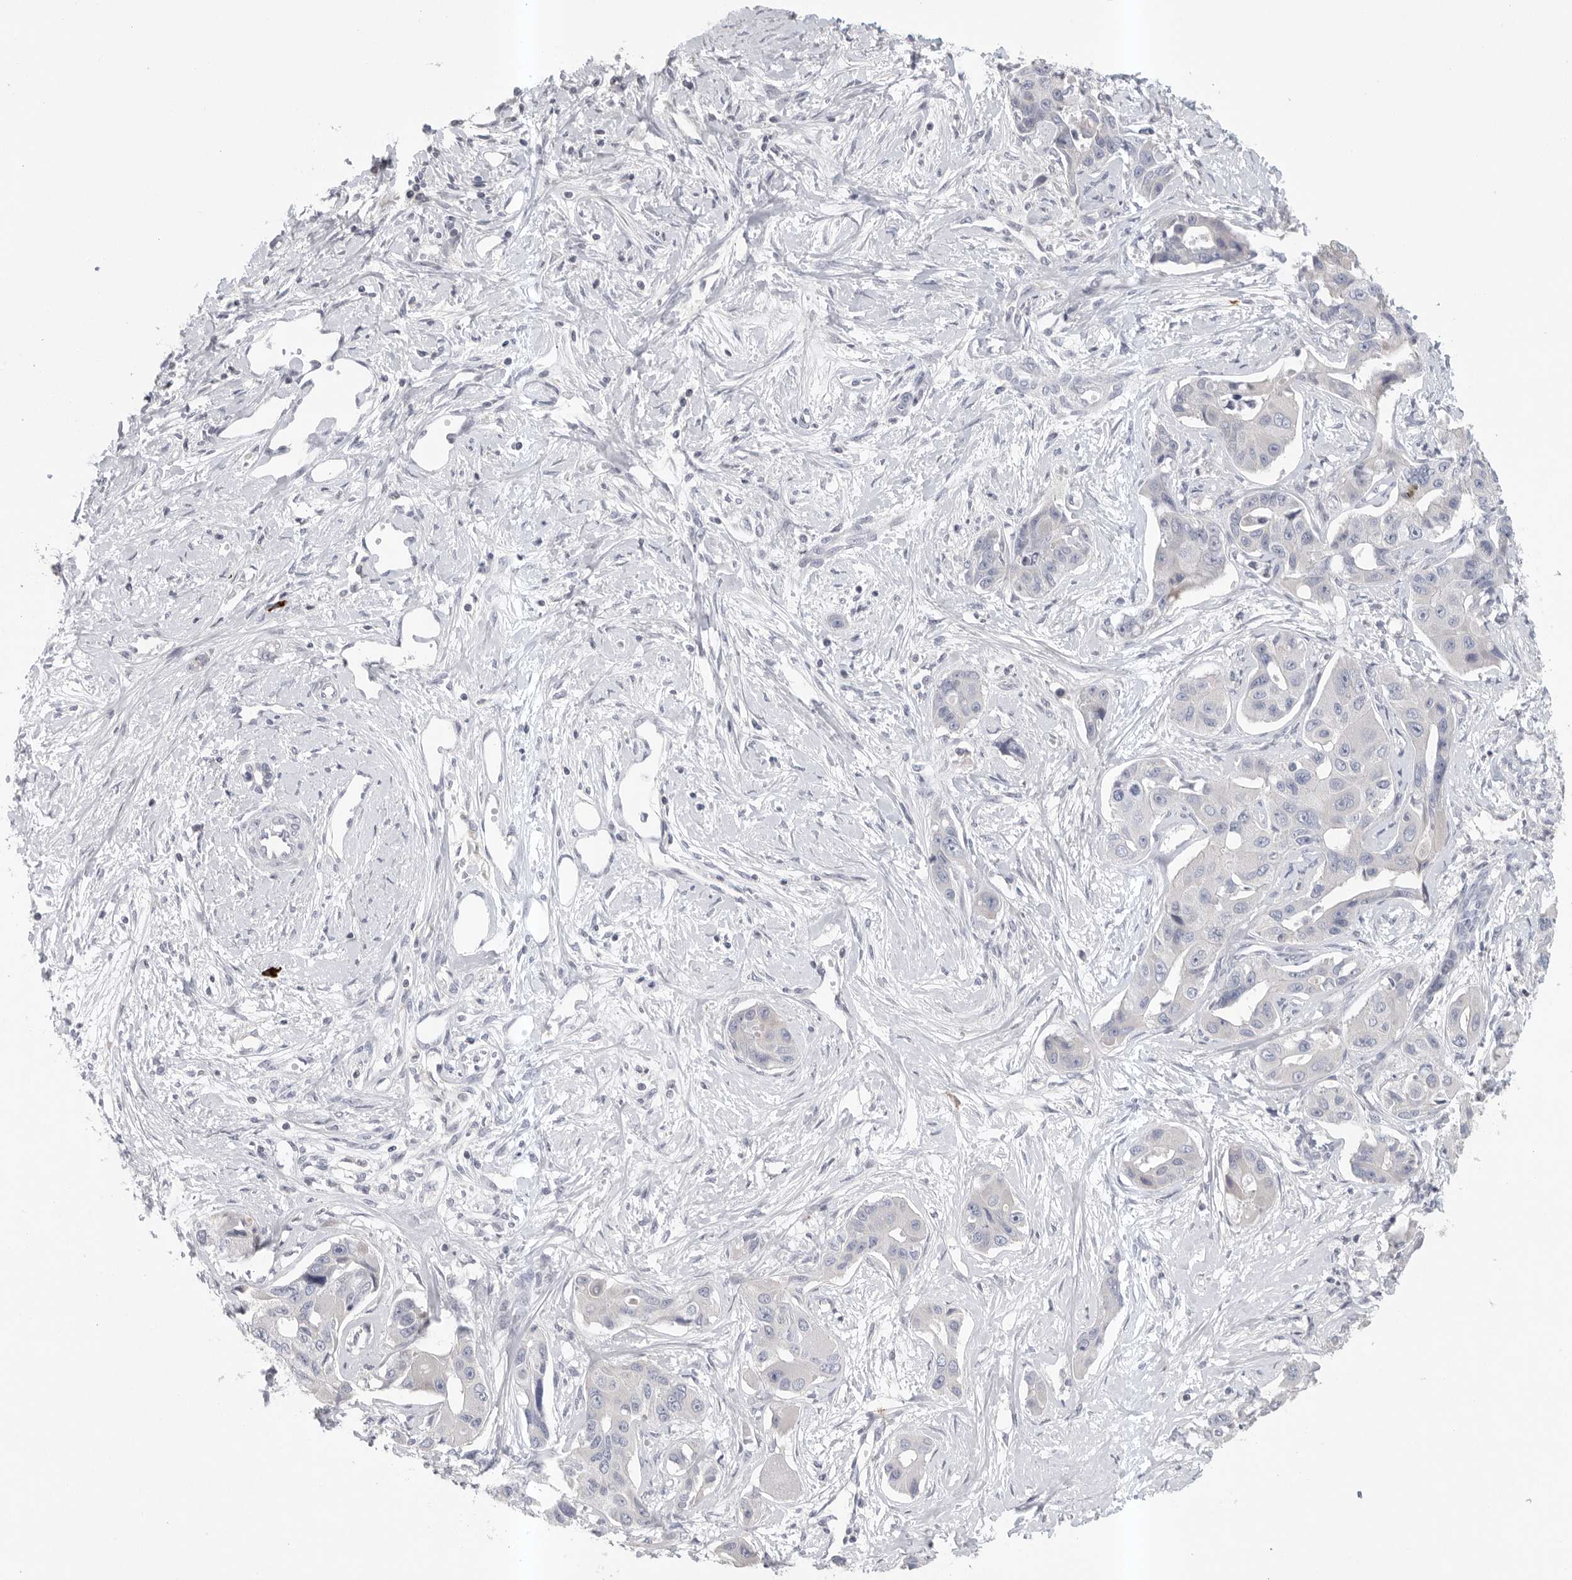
{"staining": {"intensity": "negative", "quantity": "none", "location": "none"}, "tissue": "liver cancer", "cell_type": "Tumor cells", "image_type": "cancer", "snomed": [{"axis": "morphology", "description": "Cholangiocarcinoma"}, {"axis": "topography", "description": "Liver"}], "caption": "Tumor cells are negative for protein expression in human cholangiocarcinoma (liver).", "gene": "TMEM69", "patient": {"sex": "male", "age": 59}}